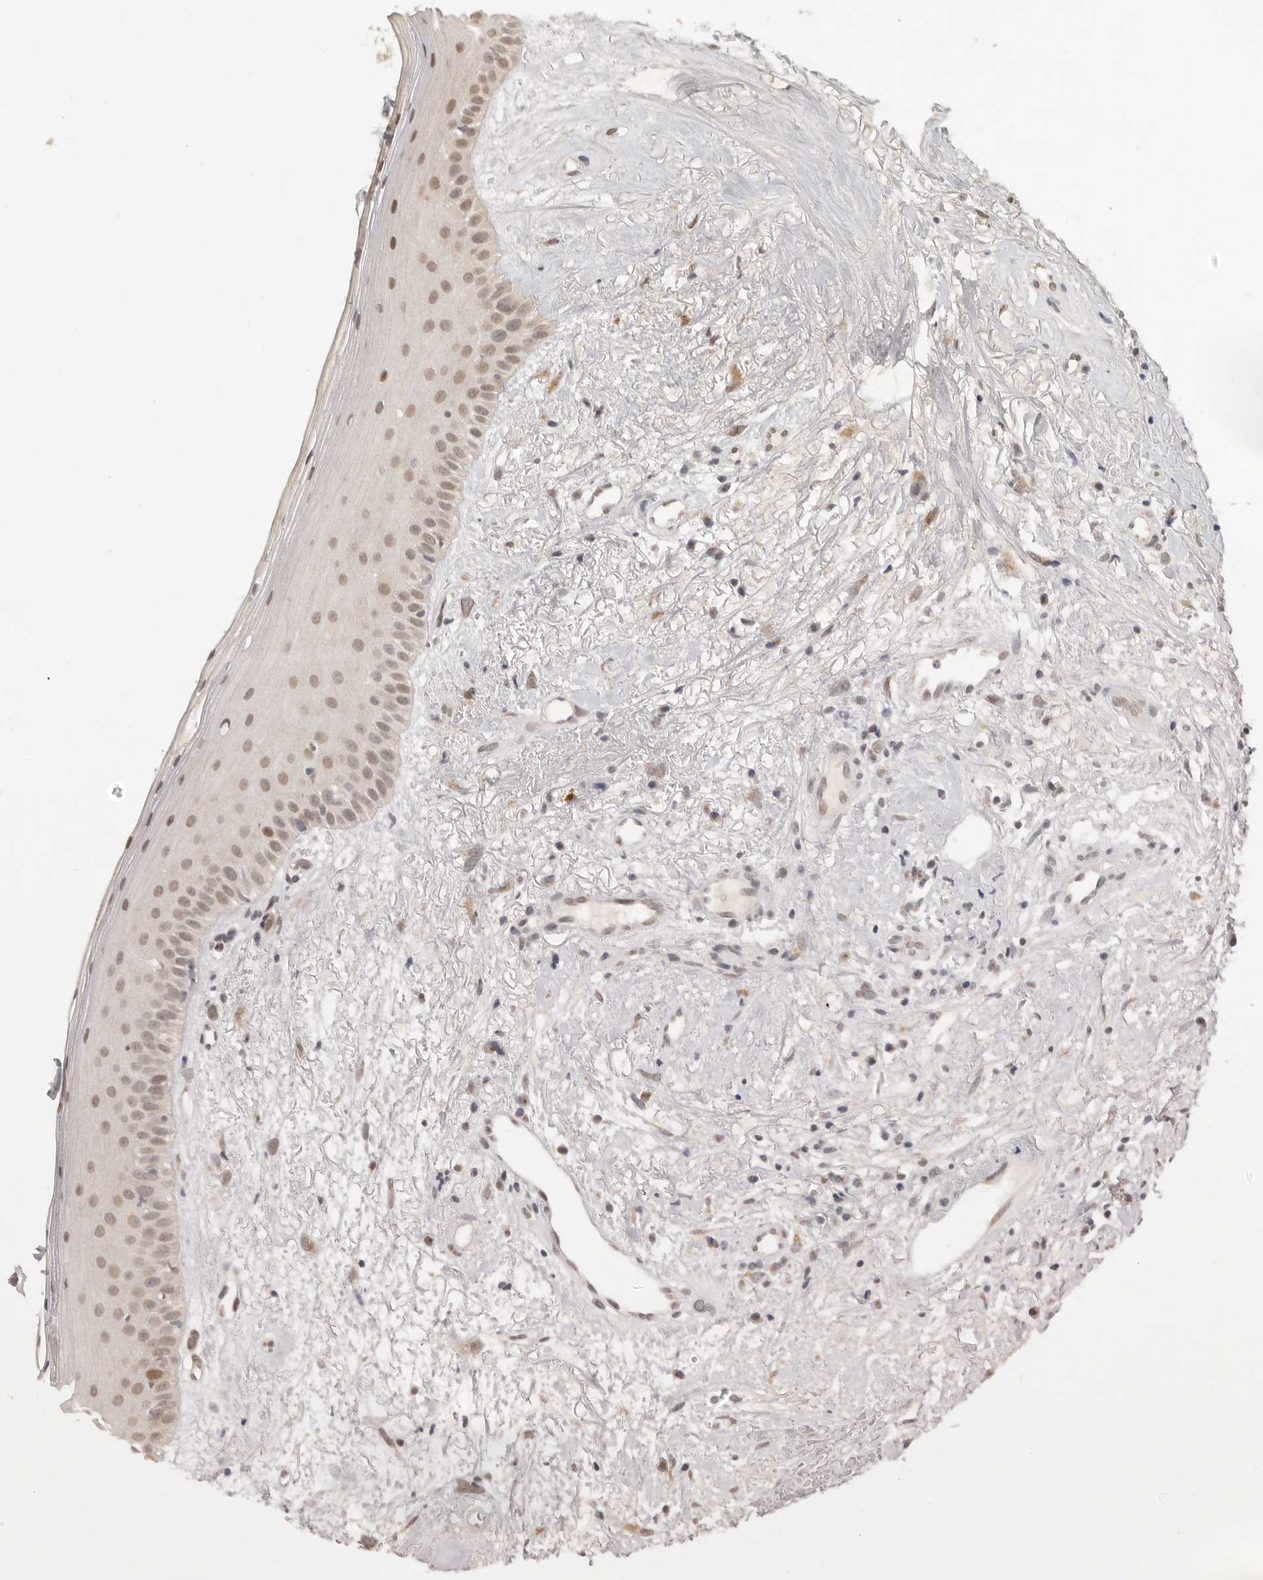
{"staining": {"intensity": "moderate", "quantity": "25%-75%", "location": "cytoplasmic/membranous,nuclear"}, "tissue": "oral mucosa", "cell_type": "Squamous epithelial cells", "image_type": "normal", "snomed": [{"axis": "morphology", "description": "Normal tissue, NOS"}, {"axis": "topography", "description": "Oral tissue"}], "caption": "Immunohistochemical staining of benign oral mucosa exhibits medium levels of moderate cytoplasmic/membranous,nuclear expression in approximately 25%-75% of squamous epithelial cells.", "gene": "LRRC75A", "patient": {"sex": "female", "age": 63}}